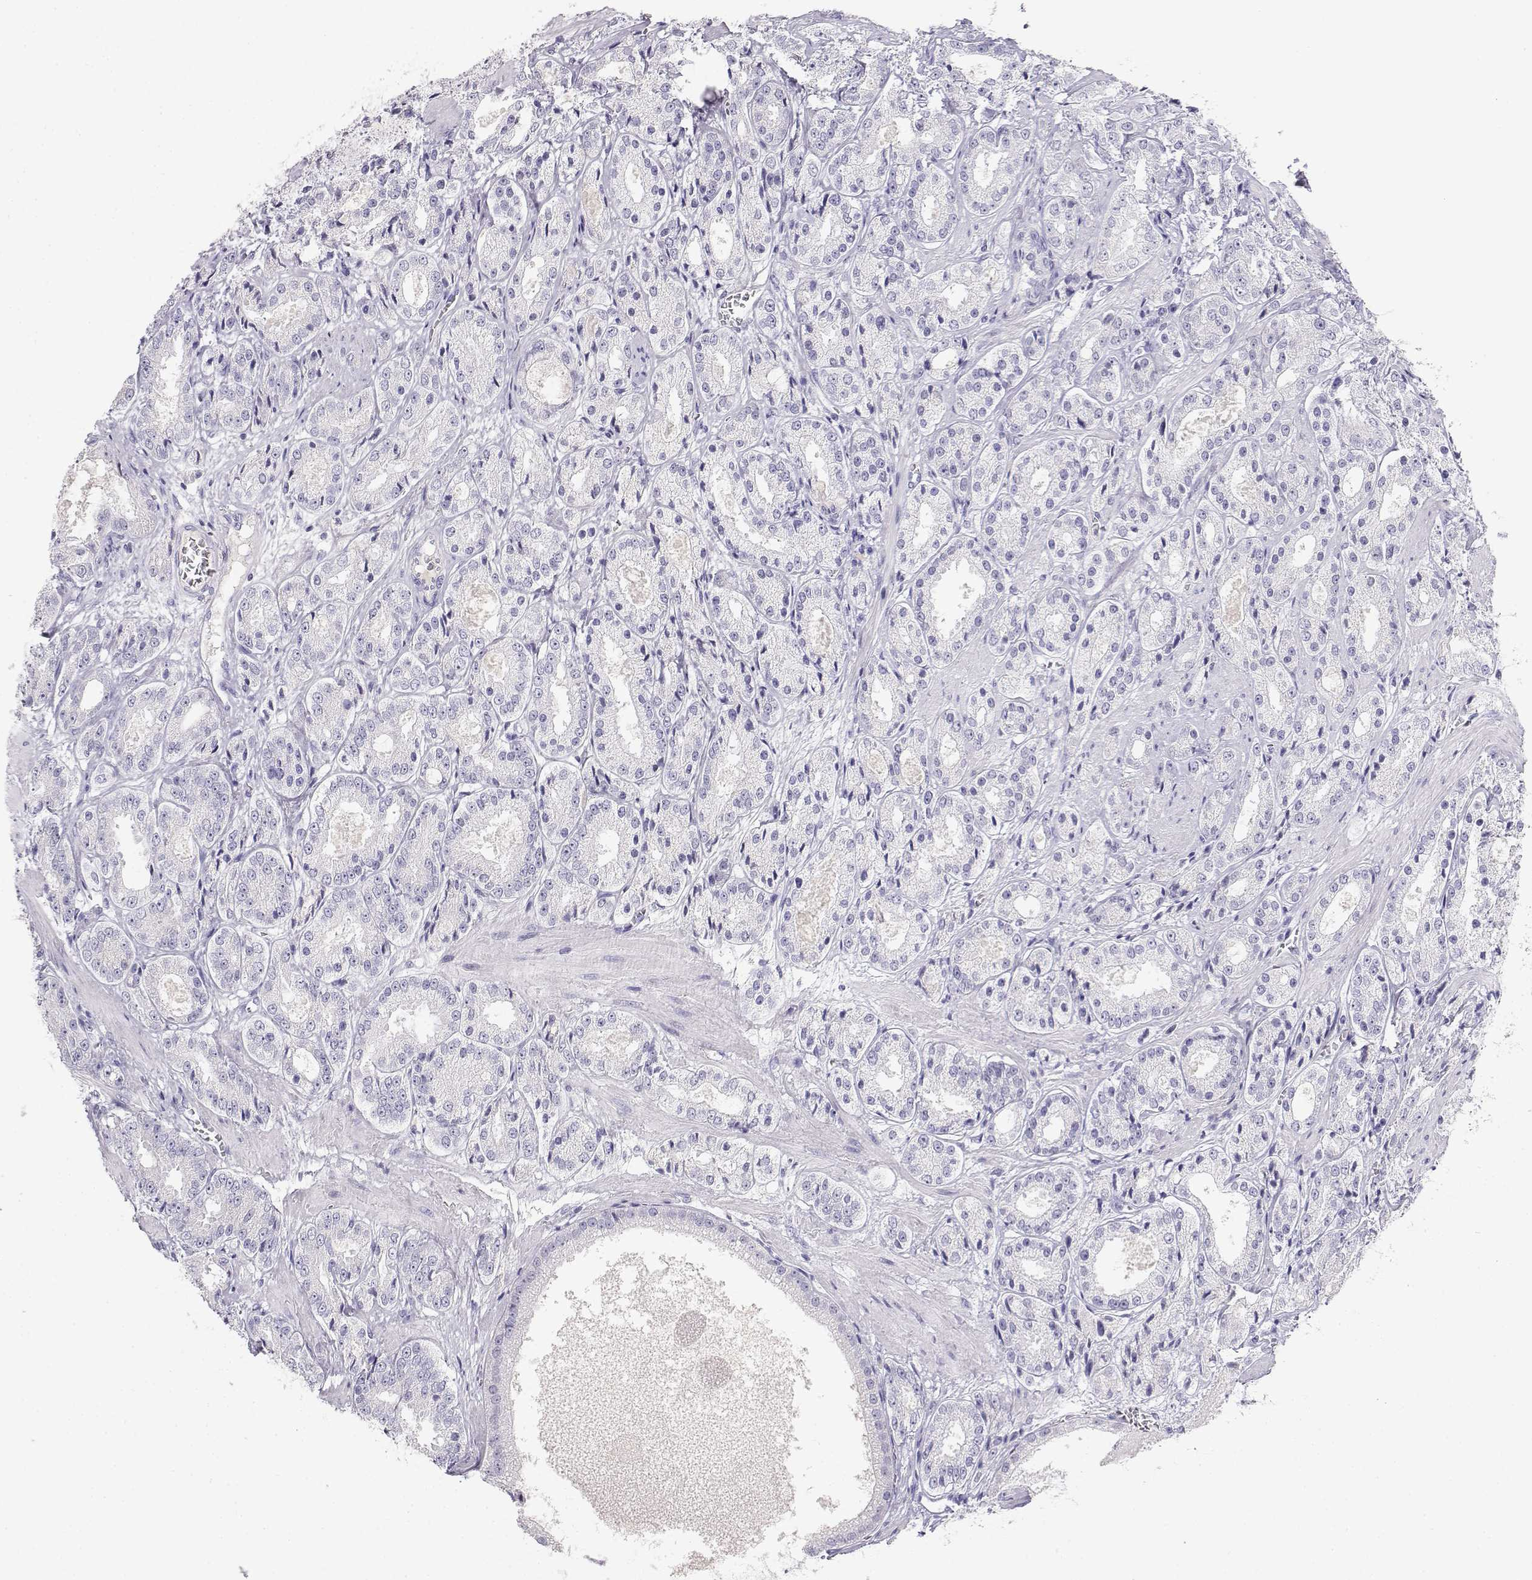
{"staining": {"intensity": "negative", "quantity": "none", "location": "none"}, "tissue": "prostate cancer", "cell_type": "Tumor cells", "image_type": "cancer", "snomed": [{"axis": "morphology", "description": "Adenocarcinoma, High grade"}, {"axis": "topography", "description": "Prostate"}], "caption": "Immunohistochemistry (IHC) of human high-grade adenocarcinoma (prostate) exhibits no staining in tumor cells.", "gene": "GPR174", "patient": {"sex": "male", "age": 66}}